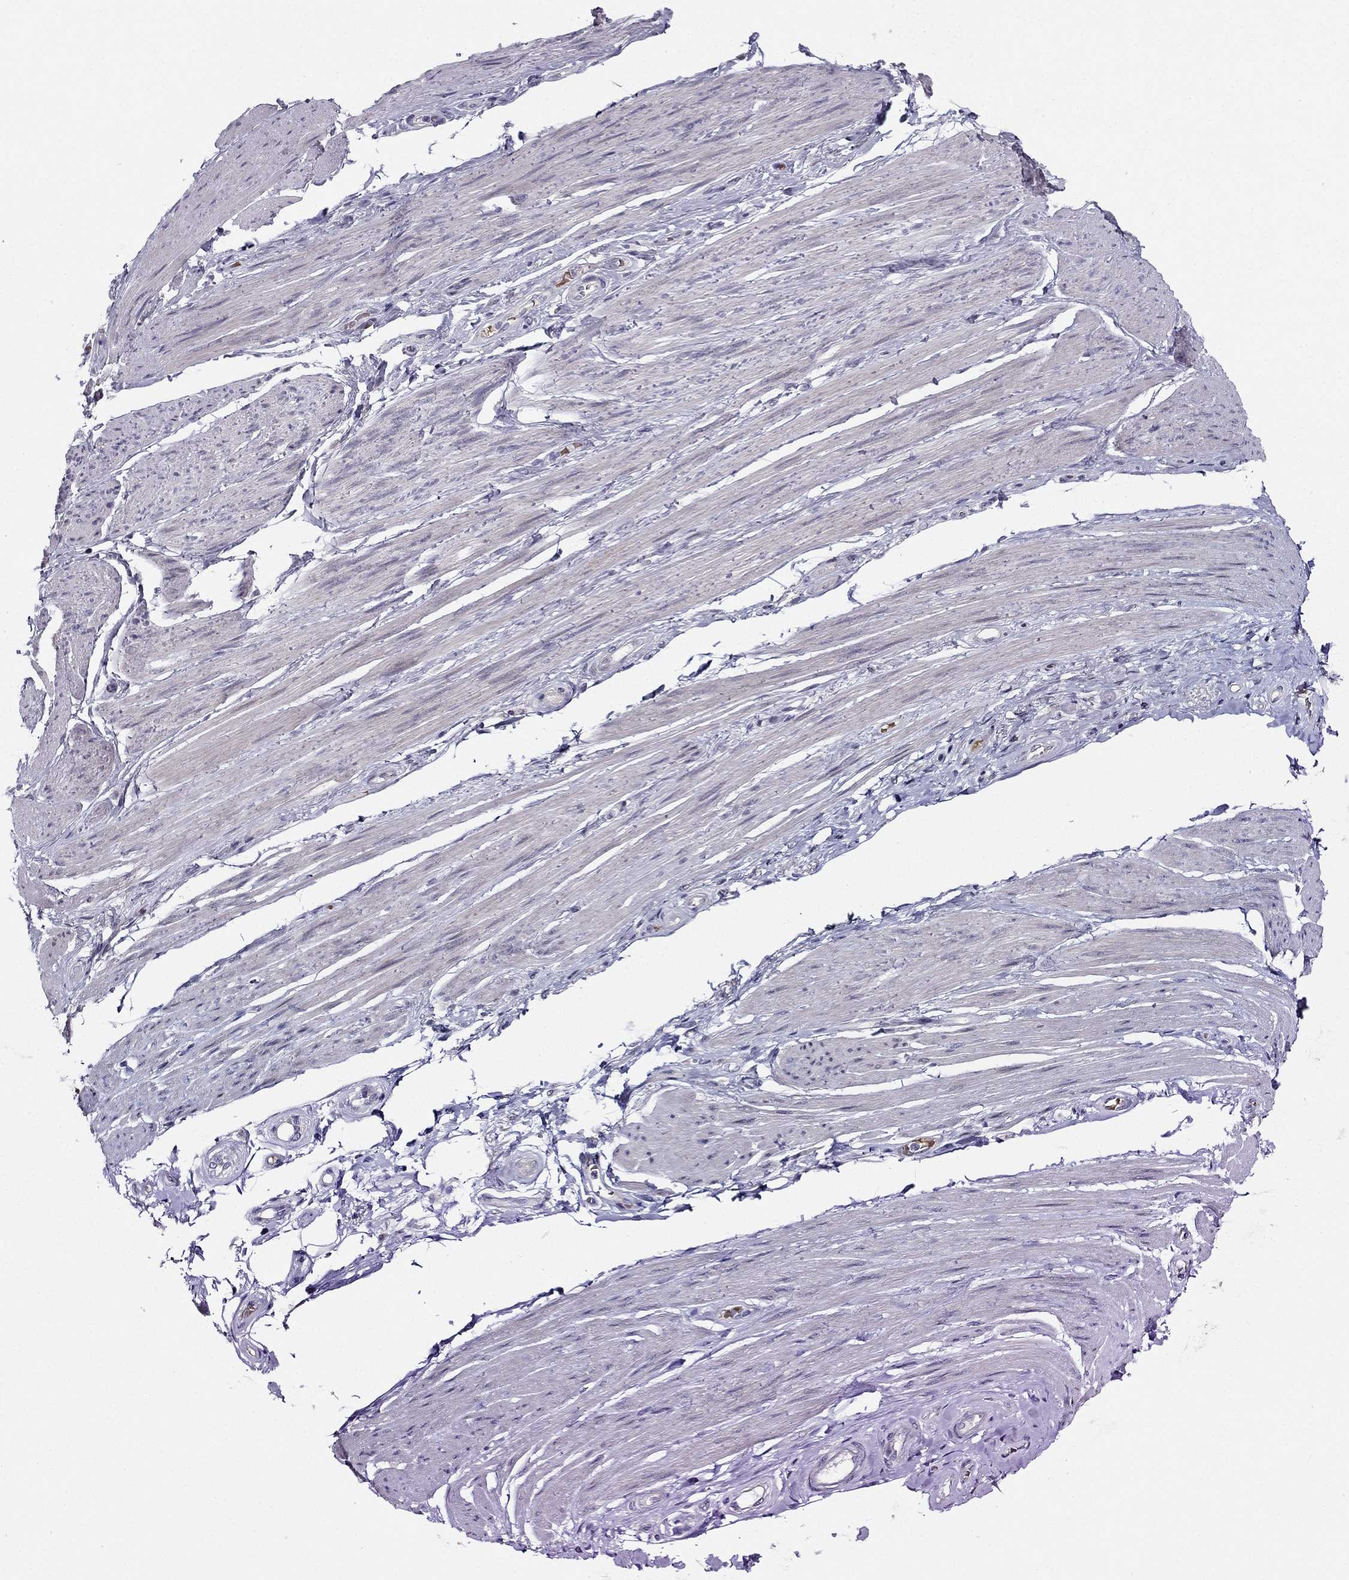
{"staining": {"intensity": "moderate", "quantity": "<25%", "location": "cytoplasmic/membranous"}, "tissue": "skeletal muscle", "cell_type": "Myocytes", "image_type": "normal", "snomed": [{"axis": "morphology", "description": "Normal tissue, NOS"}, {"axis": "topography", "description": "Skeletal muscle"}, {"axis": "topography", "description": "Anal"}, {"axis": "topography", "description": "Peripheral nerve tissue"}], "caption": "Myocytes demonstrate low levels of moderate cytoplasmic/membranous staining in approximately <25% of cells in benign skeletal muscle.", "gene": "RSPH14", "patient": {"sex": "male", "age": 53}}